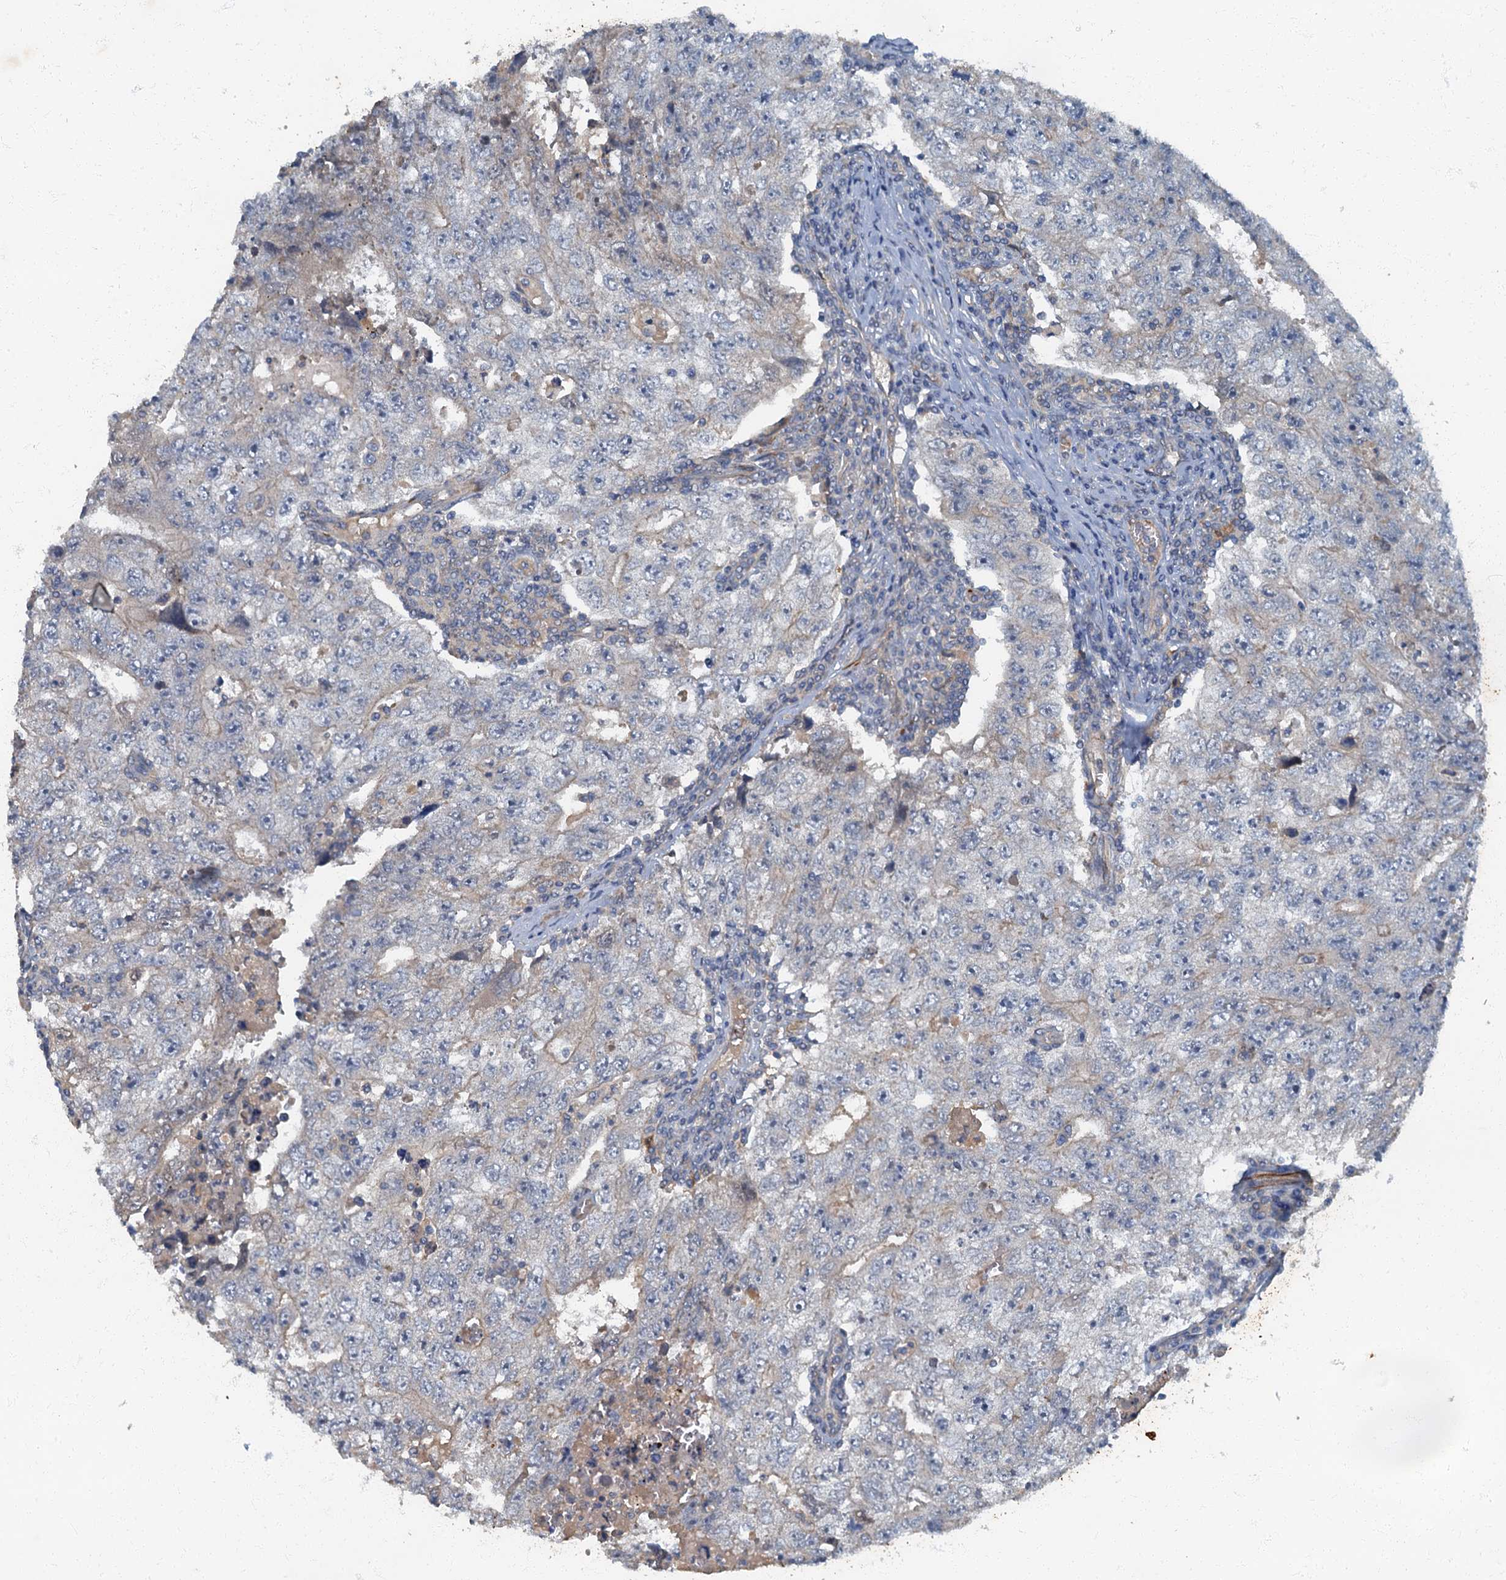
{"staining": {"intensity": "negative", "quantity": "none", "location": "none"}, "tissue": "testis cancer", "cell_type": "Tumor cells", "image_type": "cancer", "snomed": [{"axis": "morphology", "description": "Carcinoma, Embryonal, NOS"}, {"axis": "topography", "description": "Testis"}], "caption": "There is no significant staining in tumor cells of testis embryonal carcinoma.", "gene": "ARL11", "patient": {"sex": "male", "age": 17}}